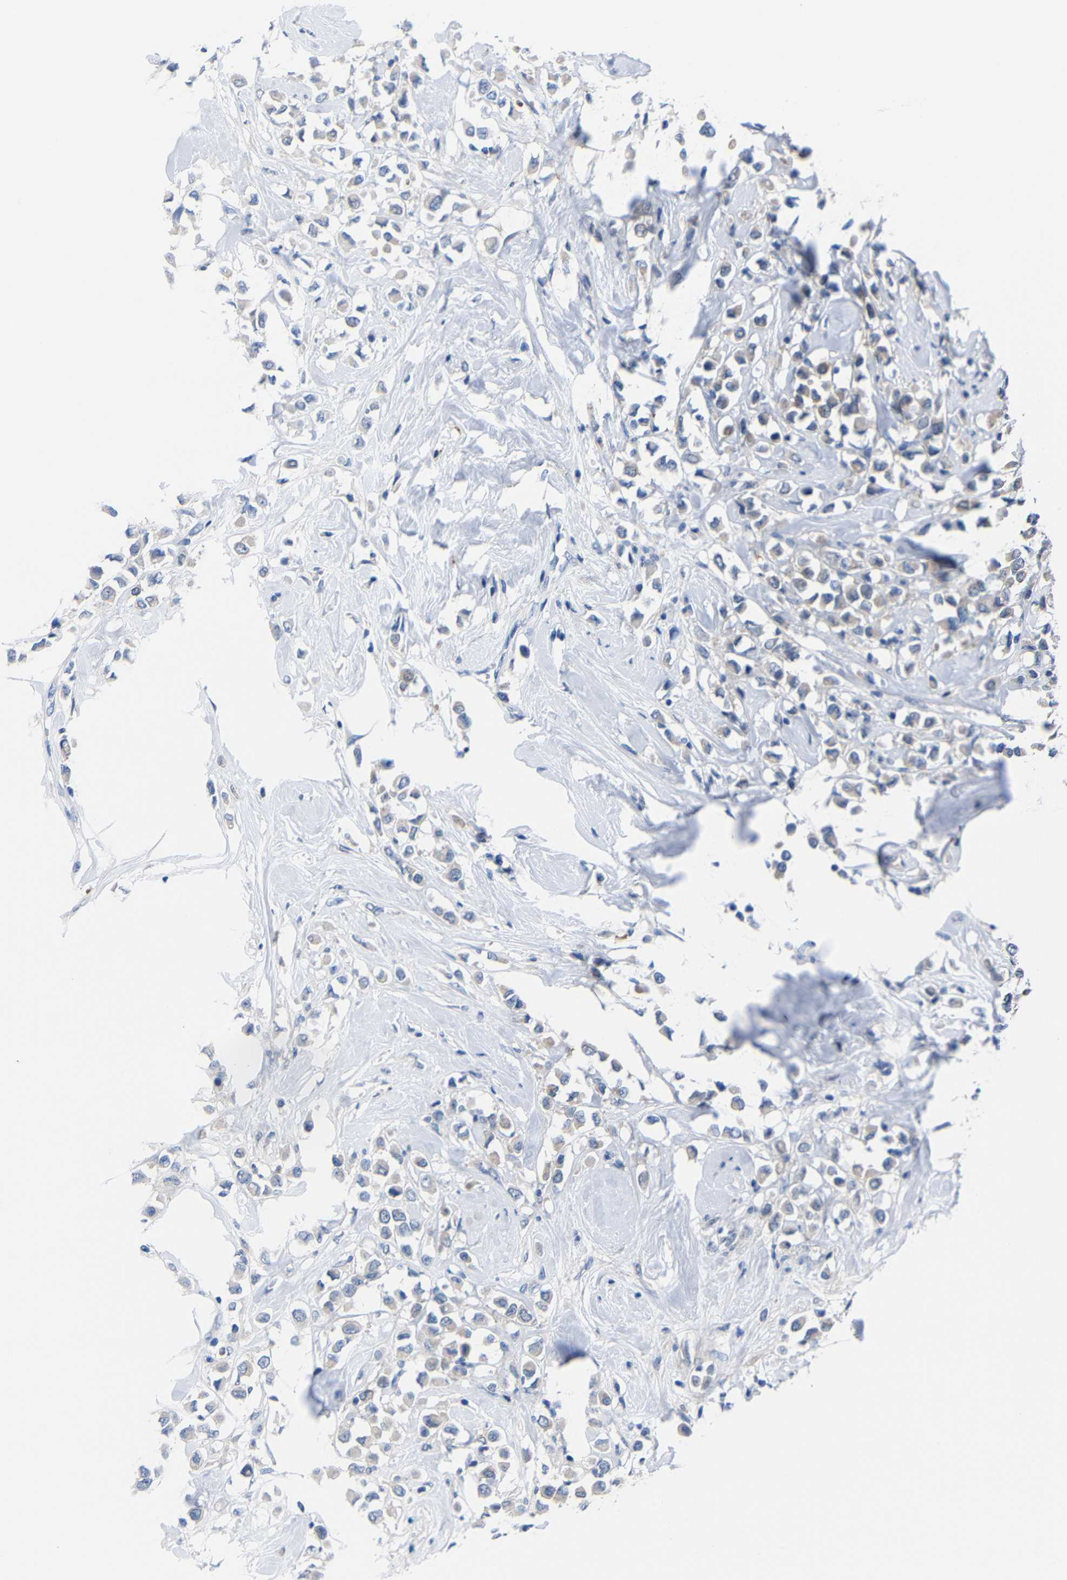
{"staining": {"intensity": "weak", "quantity": "<25%", "location": "cytoplasmic/membranous"}, "tissue": "breast cancer", "cell_type": "Tumor cells", "image_type": "cancer", "snomed": [{"axis": "morphology", "description": "Duct carcinoma"}, {"axis": "topography", "description": "Breast"}], "caption": "A high-resolution histopathology image shows immunohistochemistry (IHC) staining of breast intraductal carcinoma, which shows no significant positivity in tumor cells.", "gene": "PEBP1", "patient": {"sex": "female", "age": 61}}